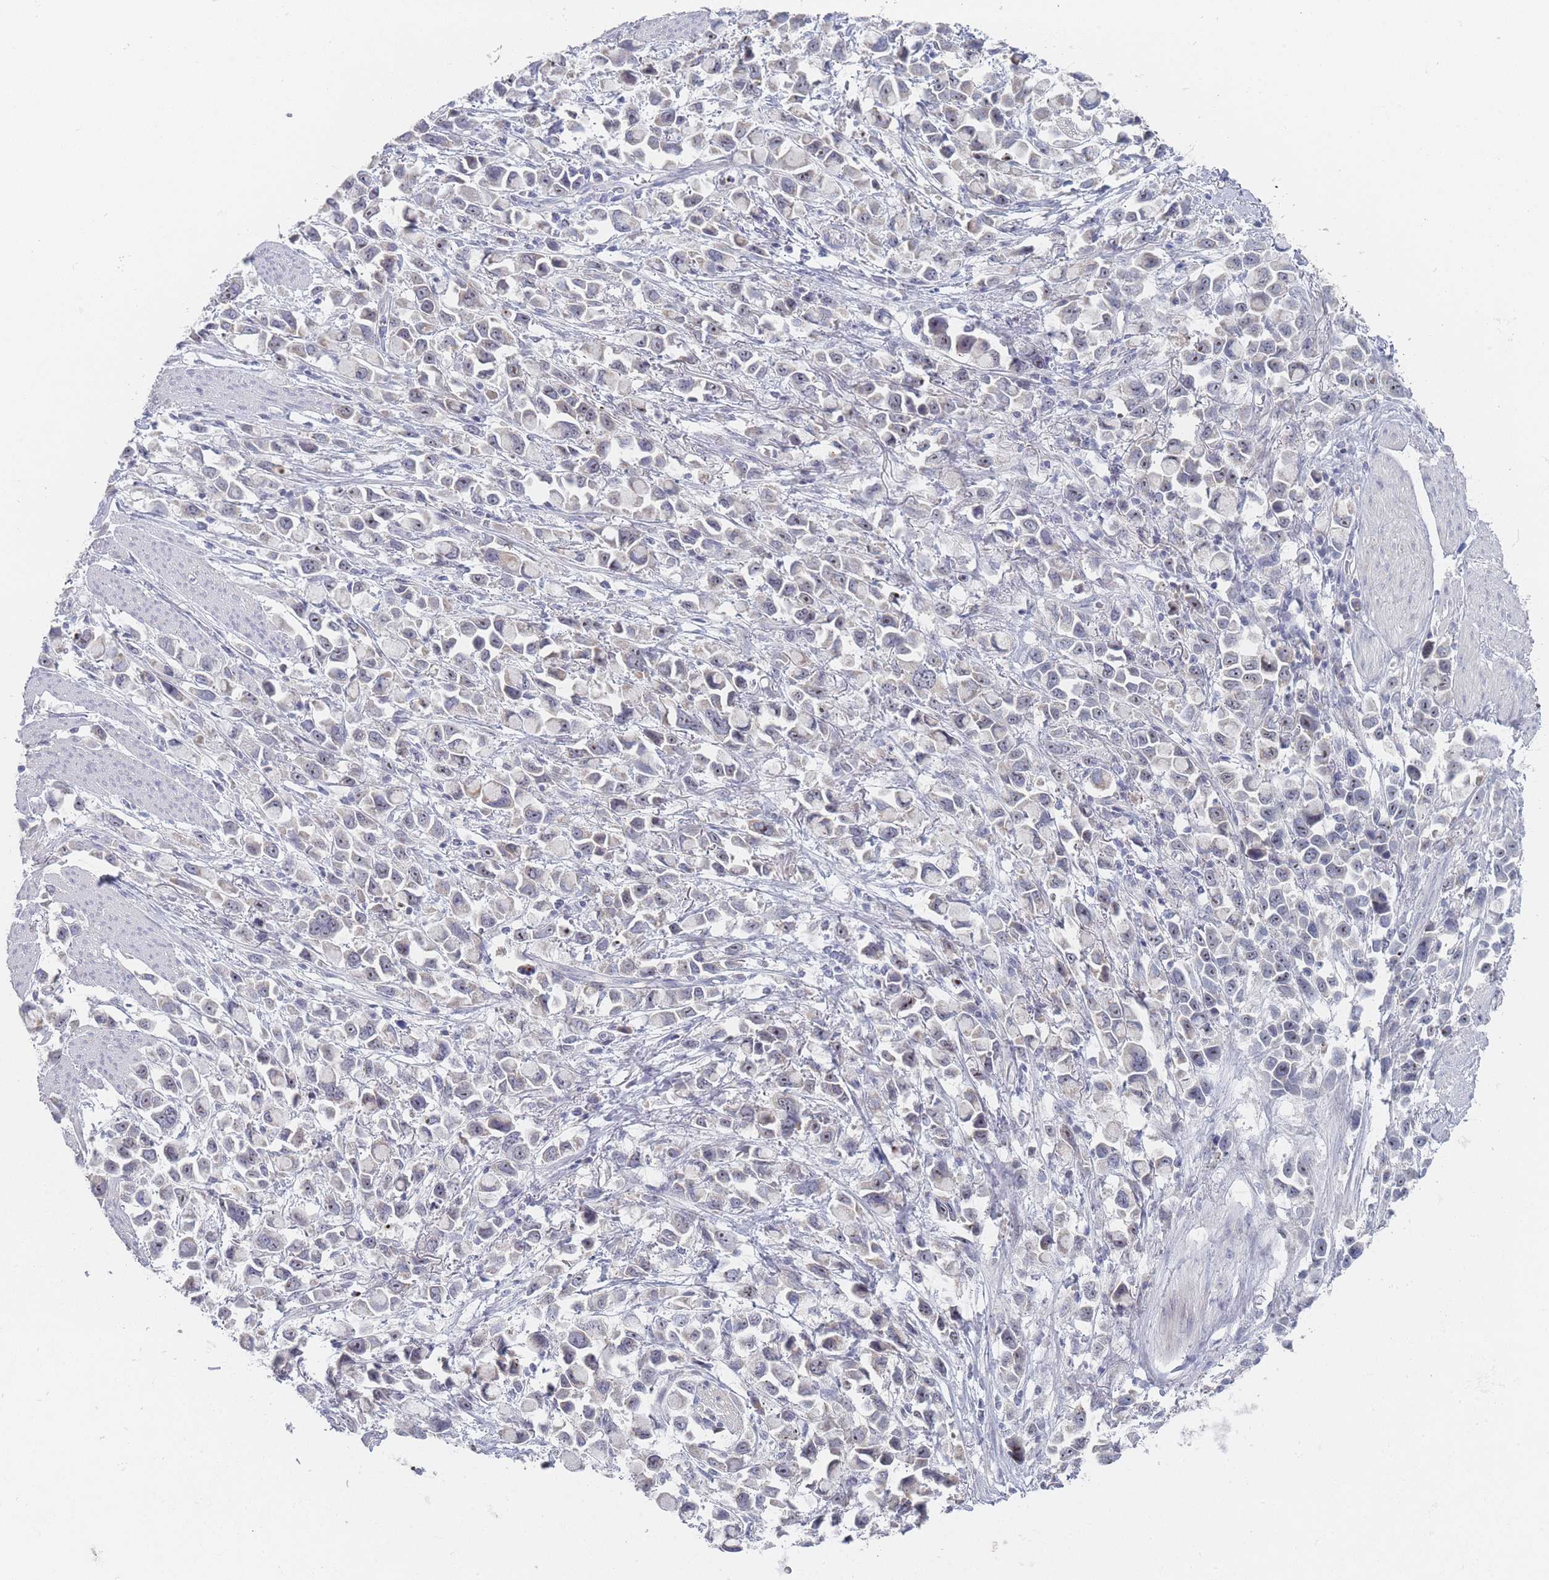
{"staining": {"intensity": "negative", "quantity": "none", "location": "none"}, "tissue": "stomach cancer", "cell_type": "Tumor cells", "image_type": "cancer", "snomed": [{"axis": "morphology", "description": "Adenocarcinoma, NOS"}, {"axis": "topography", "description": "Stomach"}], "caption": "This photomicrograph is of stomach adenocarcinoma stained with immunohistochemistry to label a protein in brown with the nuclei are counter-stained blue. There is no positivity in tumor cells.", "gene": "RNF8", "patient": {"sex": "female", "age": 81}}